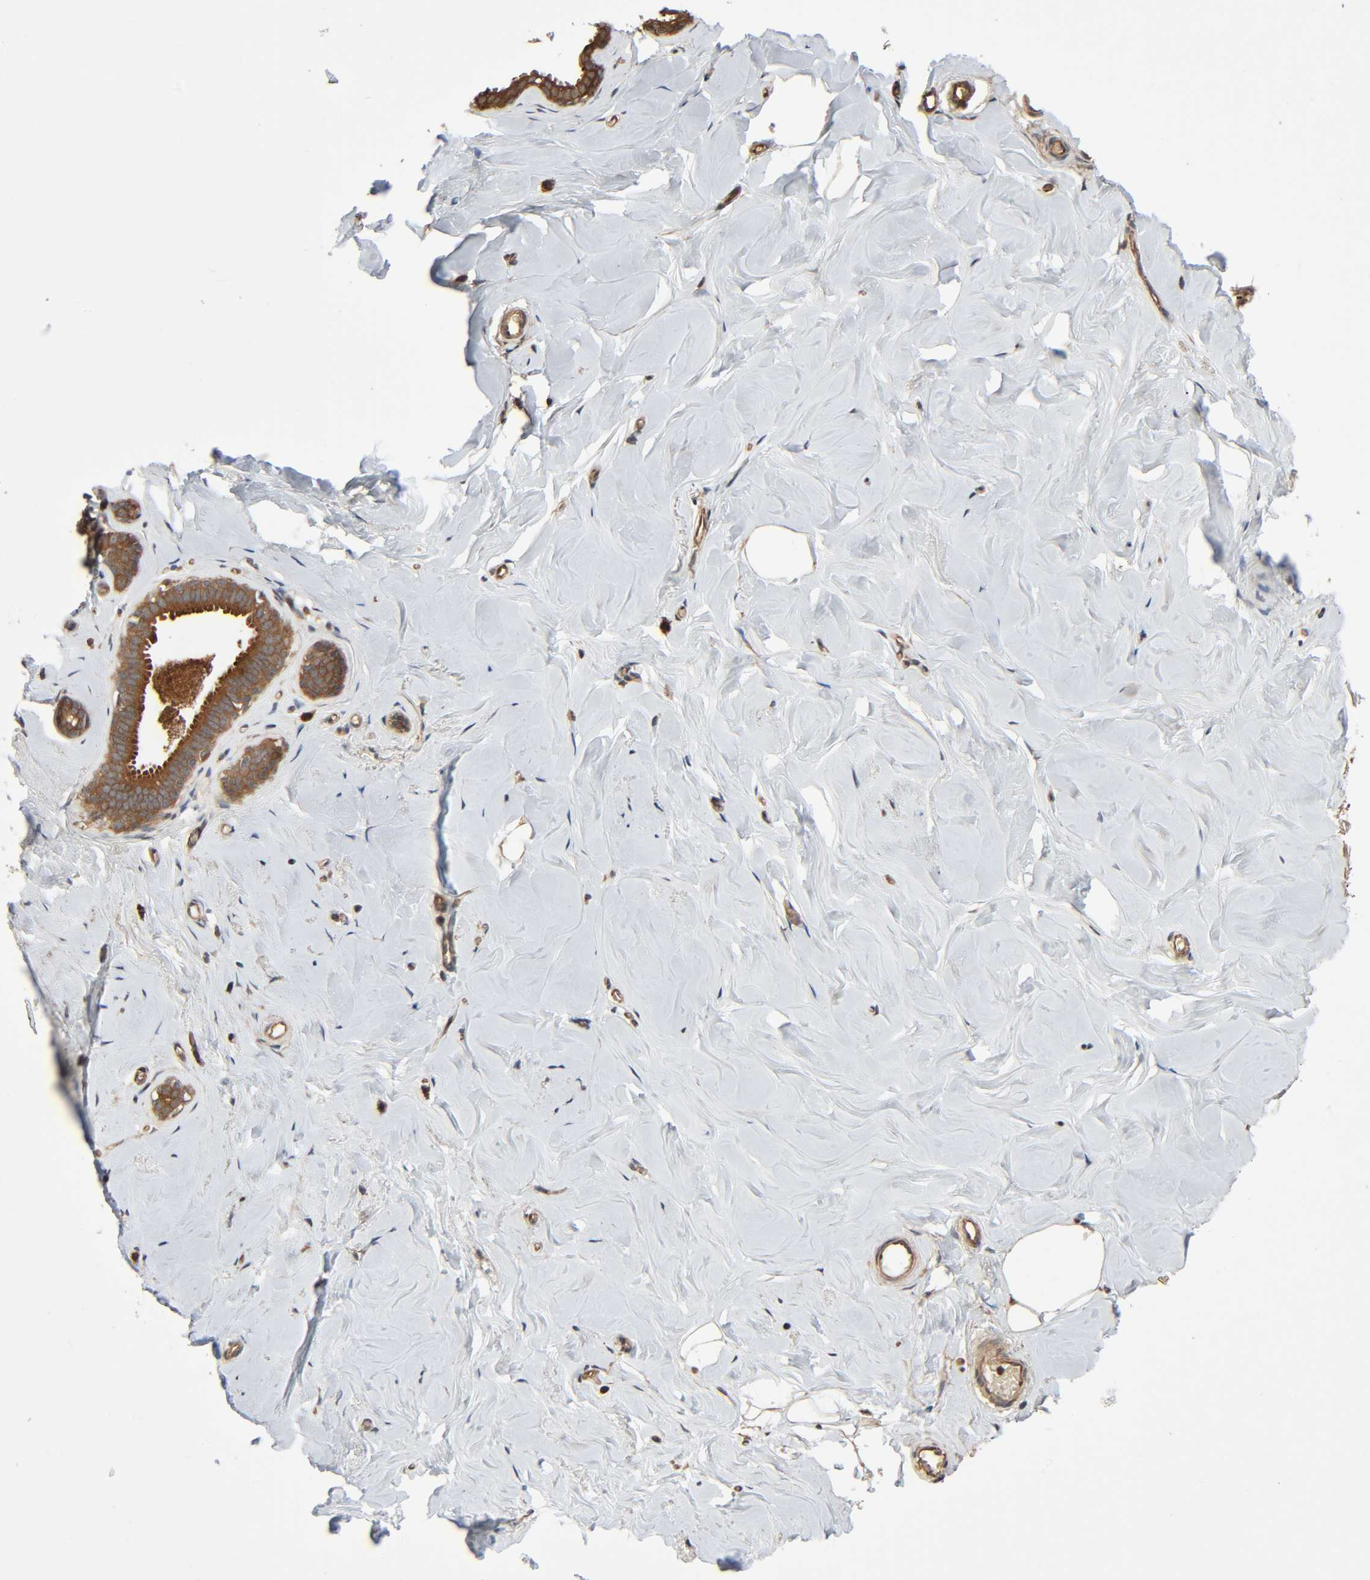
{"staining": {"intensity": "weak", "quantity": "25%-75%", "location": "cytoplasmic/membranous"}, "tissue": "breast", "cell_type": "Adipocytes", "image_type": "normal", "snomed": [{"axis": "morphology", "description": "Normal tissue, NOS"}, {"axis": "topography", "description": "Breast"}], "caption": "DAB immunohistochemical staining of normal breast shows weak cytoplasmic/membranous protein staining in about 25%-75% of adipocytes.", "gene": "PPP2R1B", "patient": {"sex": "female", "age": 75}}